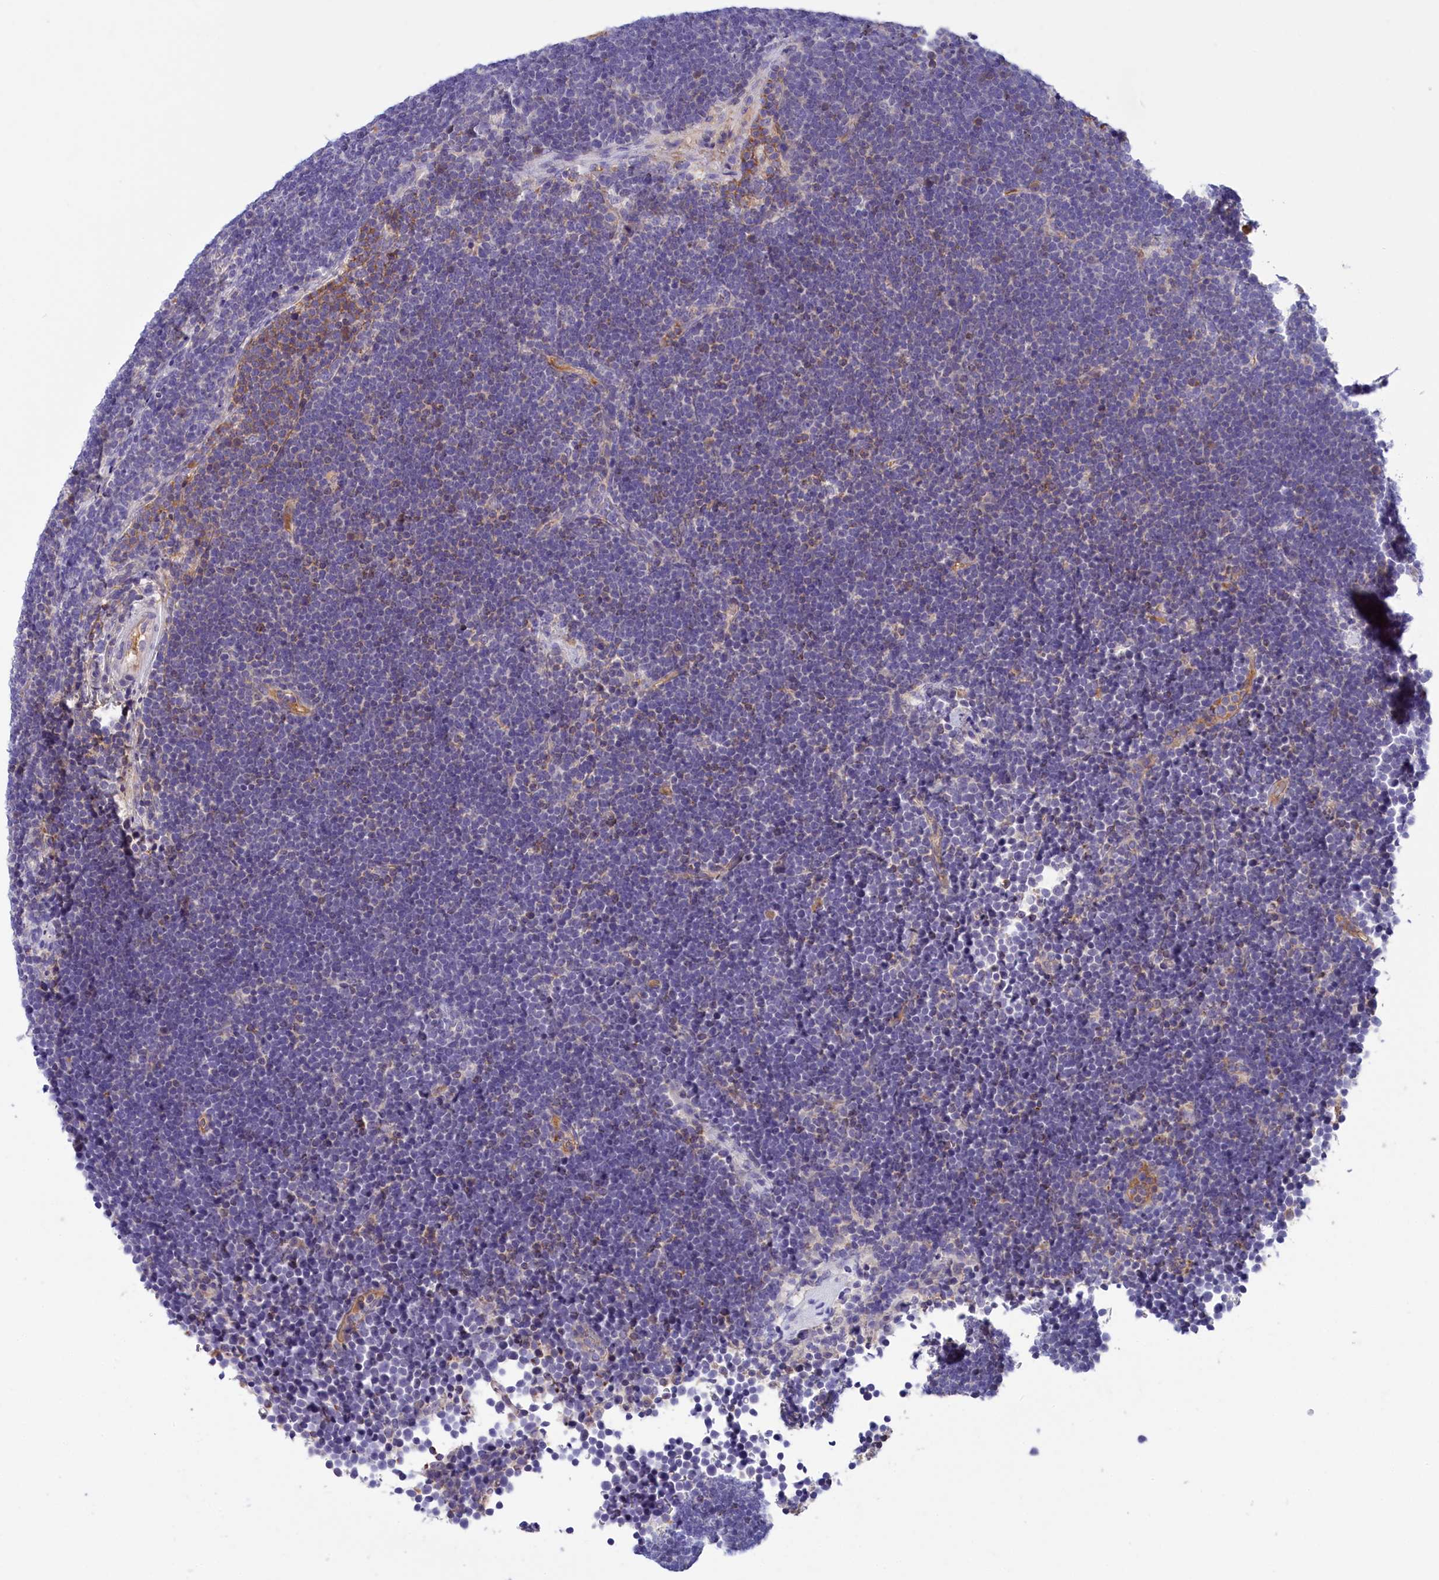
{"staining": {"intensity": "negative", "quantity": "none", "location": "none"}, "tissue": "lymphoma", "cell_type": "Tumor cells", "image_type": "cancer", "snomed": [{"axis": "morphology", "description": "Malignant lymphoma, non-Hodgkin's type, High grade"}, {"axis": "topography", "description": "Lymph node"}], "caption": "There is no significant staining in tumor cells of malignant lymphoma, non-Hodgkin's type (high-grade).", "gene": "STYX", "patient": {"sex": "male", "age": 13}}